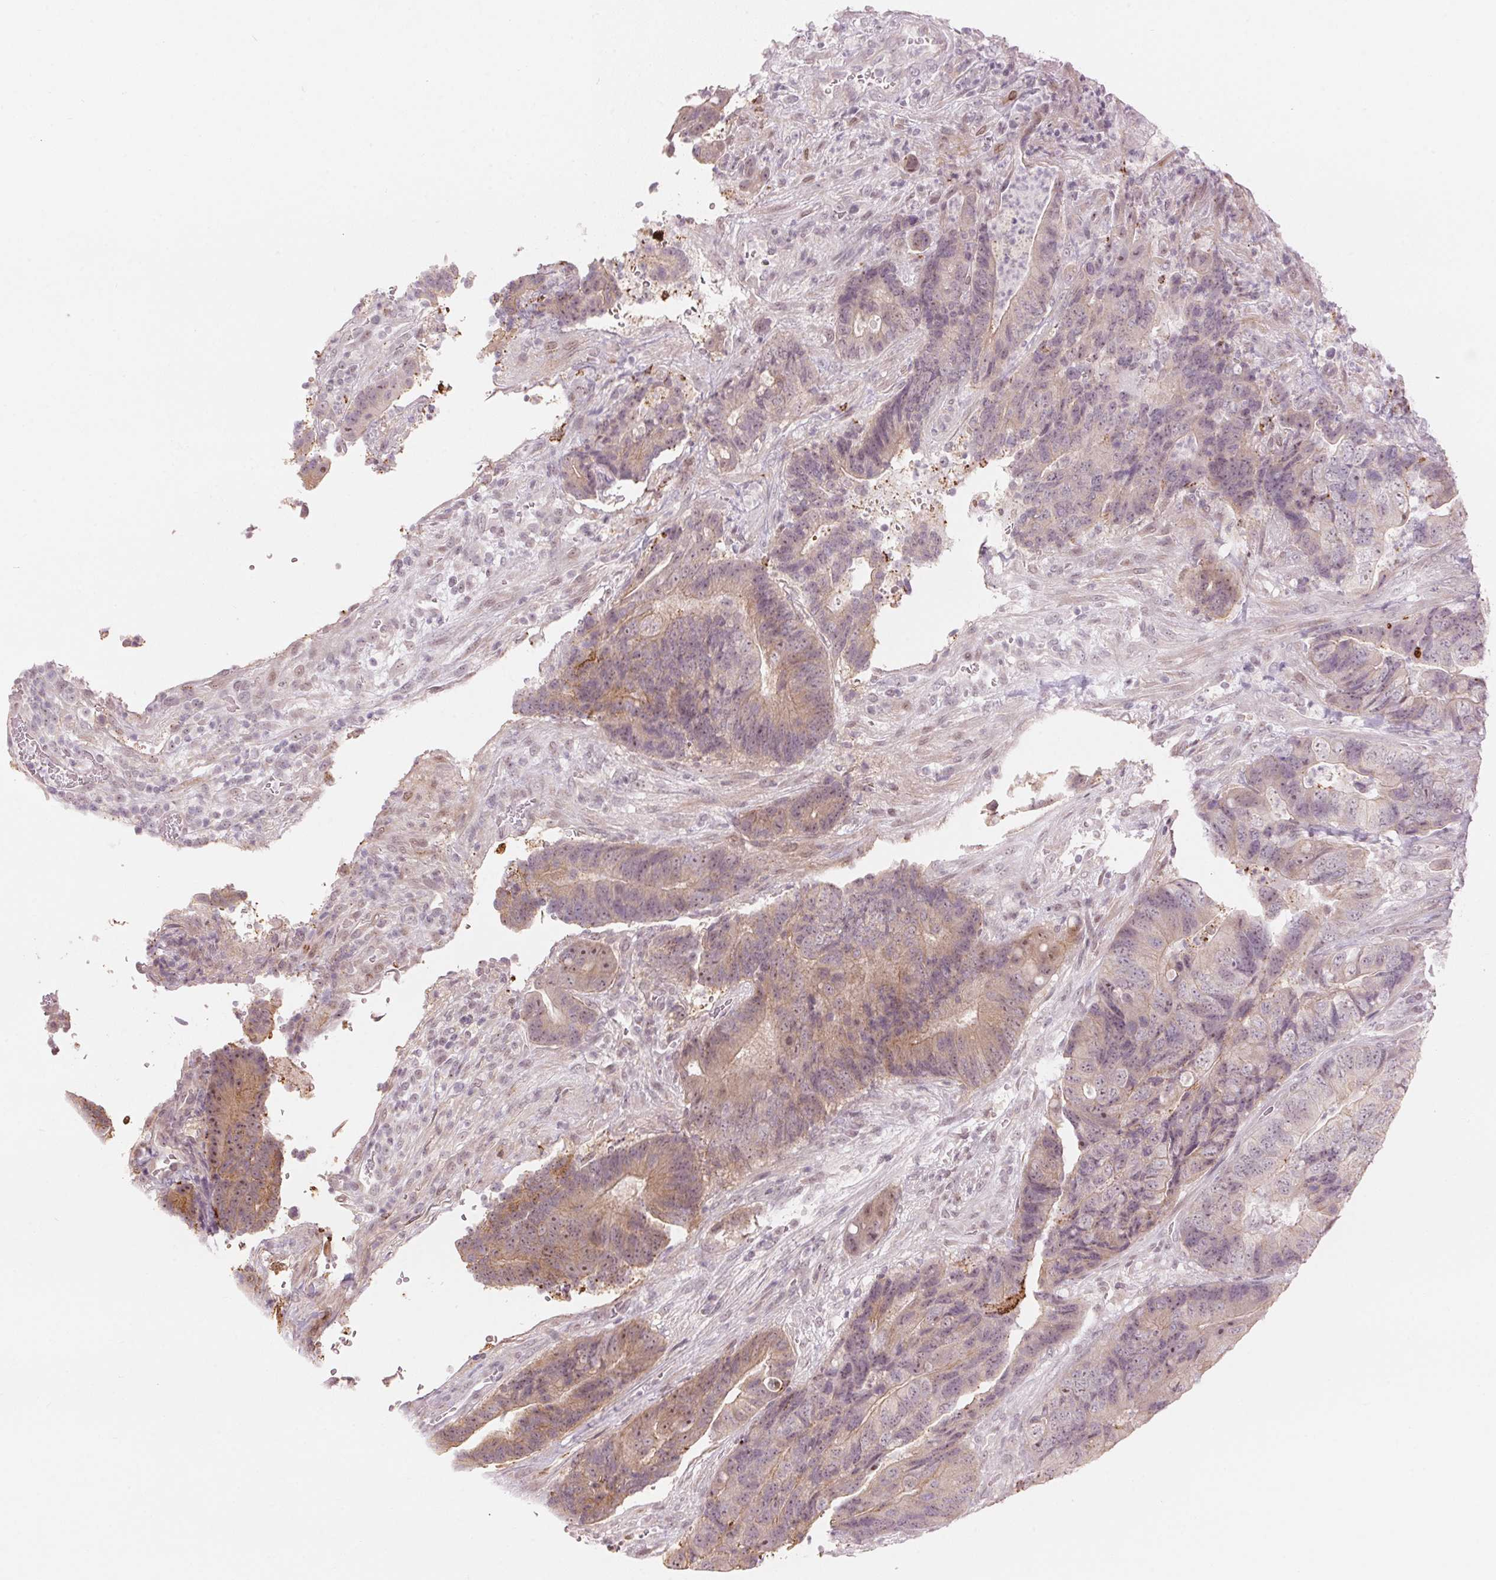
{"staining": {"intensity": "moderate", "quantity": "<25%", "location": "cytoplasmic/membranous"}, "tissue": "colorectal cancer", "cell_type": "Tumor cells", "image_type": "cancer", "snomed": [{"axis": "morphology", "description": "Normal tissue, NOS"}, {"axis": "morphology", "description": "Adenocarcinoma, NOS"}, {"axis": "topography", "description": "Colon"}], "caption": "This image displays immunohistochemistry (IHC) staining of human colorectal adenocarcinoma, with low moderate cytoplasmic/membranous positivity in approximately <25% of tumor cells.", "gene": "TMED6", "patient": {"sex": "female", "age": 48}}